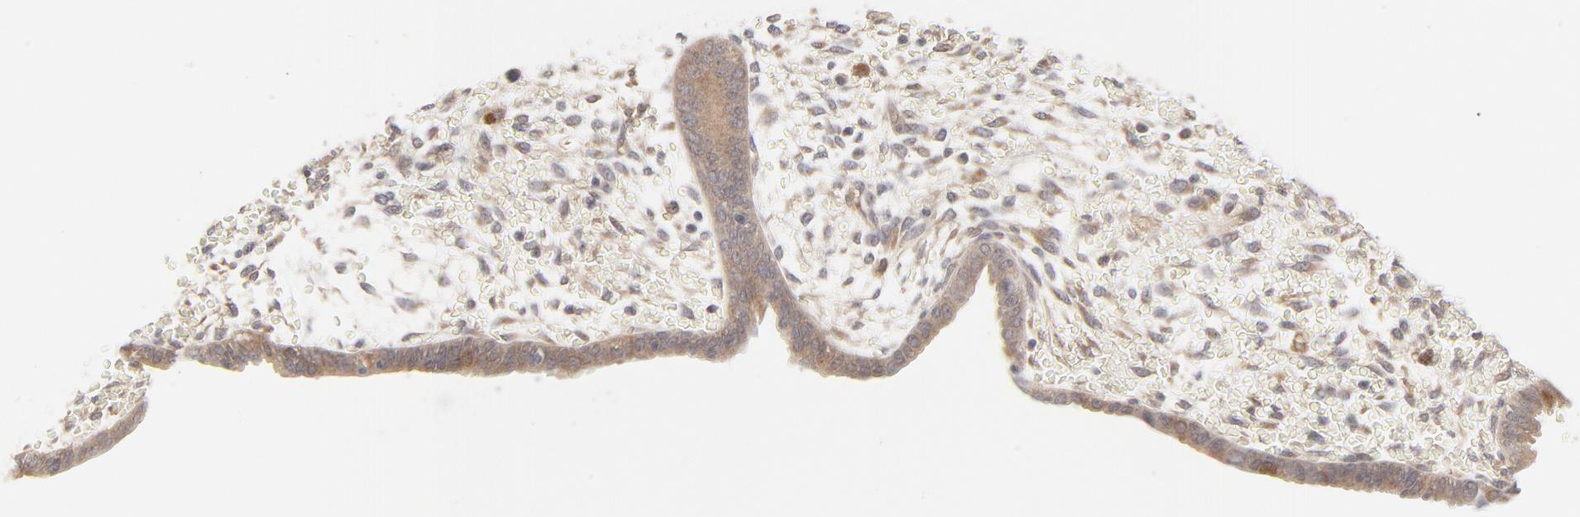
{"staining": {"intensity": "weak", "quantity": "25%-75%", "location": "cytoplasmic/membranous"}, "tissue": "endometrium", "cell_type": "Cells in endometrial stroma", "image_type": "normal", "snomed": [{"axis": "morphology", "description": "Normal tissue, NOS"}, {"axis": "topography", "description": "Endometrium"}], "caption": "IHC staining of normal endometrium, which exhibits low levels of weak cytoplasmic/membranous positivity in about 25%-75% of cells in endometrial stroma indicating weak cytoplasmic/membranous protein positivity. The staining was performed using DAB (brown) for protein detection and nuclei were counterstained in hematoxylin (blue).", "gene": "RAB5C", "patient": {"sex": "female", "age": 42}}